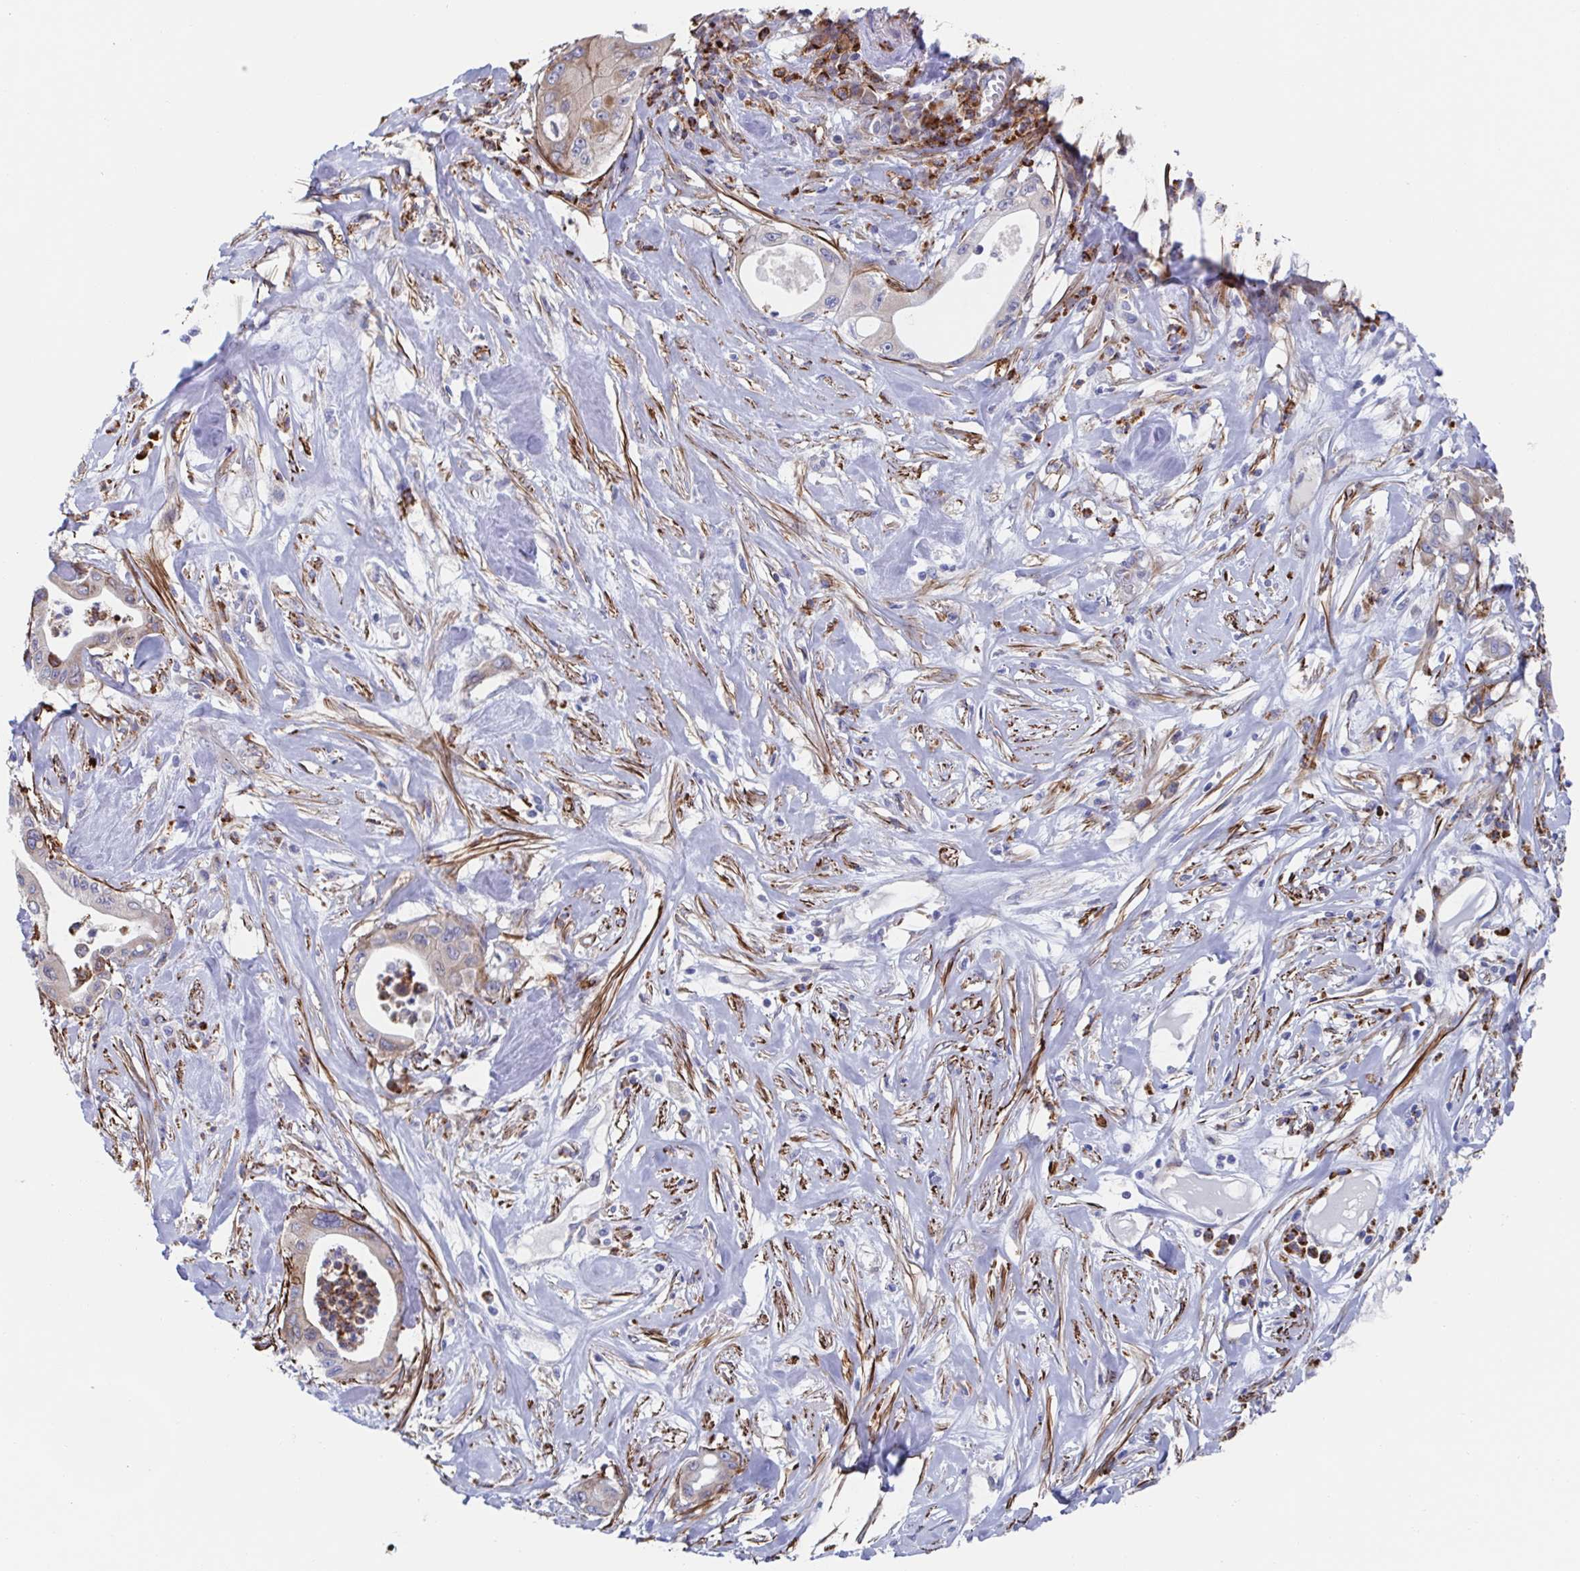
{"staining": {"intensity": "negative", "quantity": "none", "location": "none"}, "tissue": "pancreatic cancer", "cell_type": "Tumor cells", "image_type": "cancer", "snomed": [{"axis": "morphology", "description": "Adenocarcinoma, NOS"}, {"axis": "topography", "description": "Pancreas"}], "caption": "DAB (3,3'-diaminobenzidine) immunohistochemical staining of adenocarcinoma (pancreatic) exhibits no significant positivity in tumor cells.", "gene": "KLC3", "patient": {"sex": "male", "age": 71}}